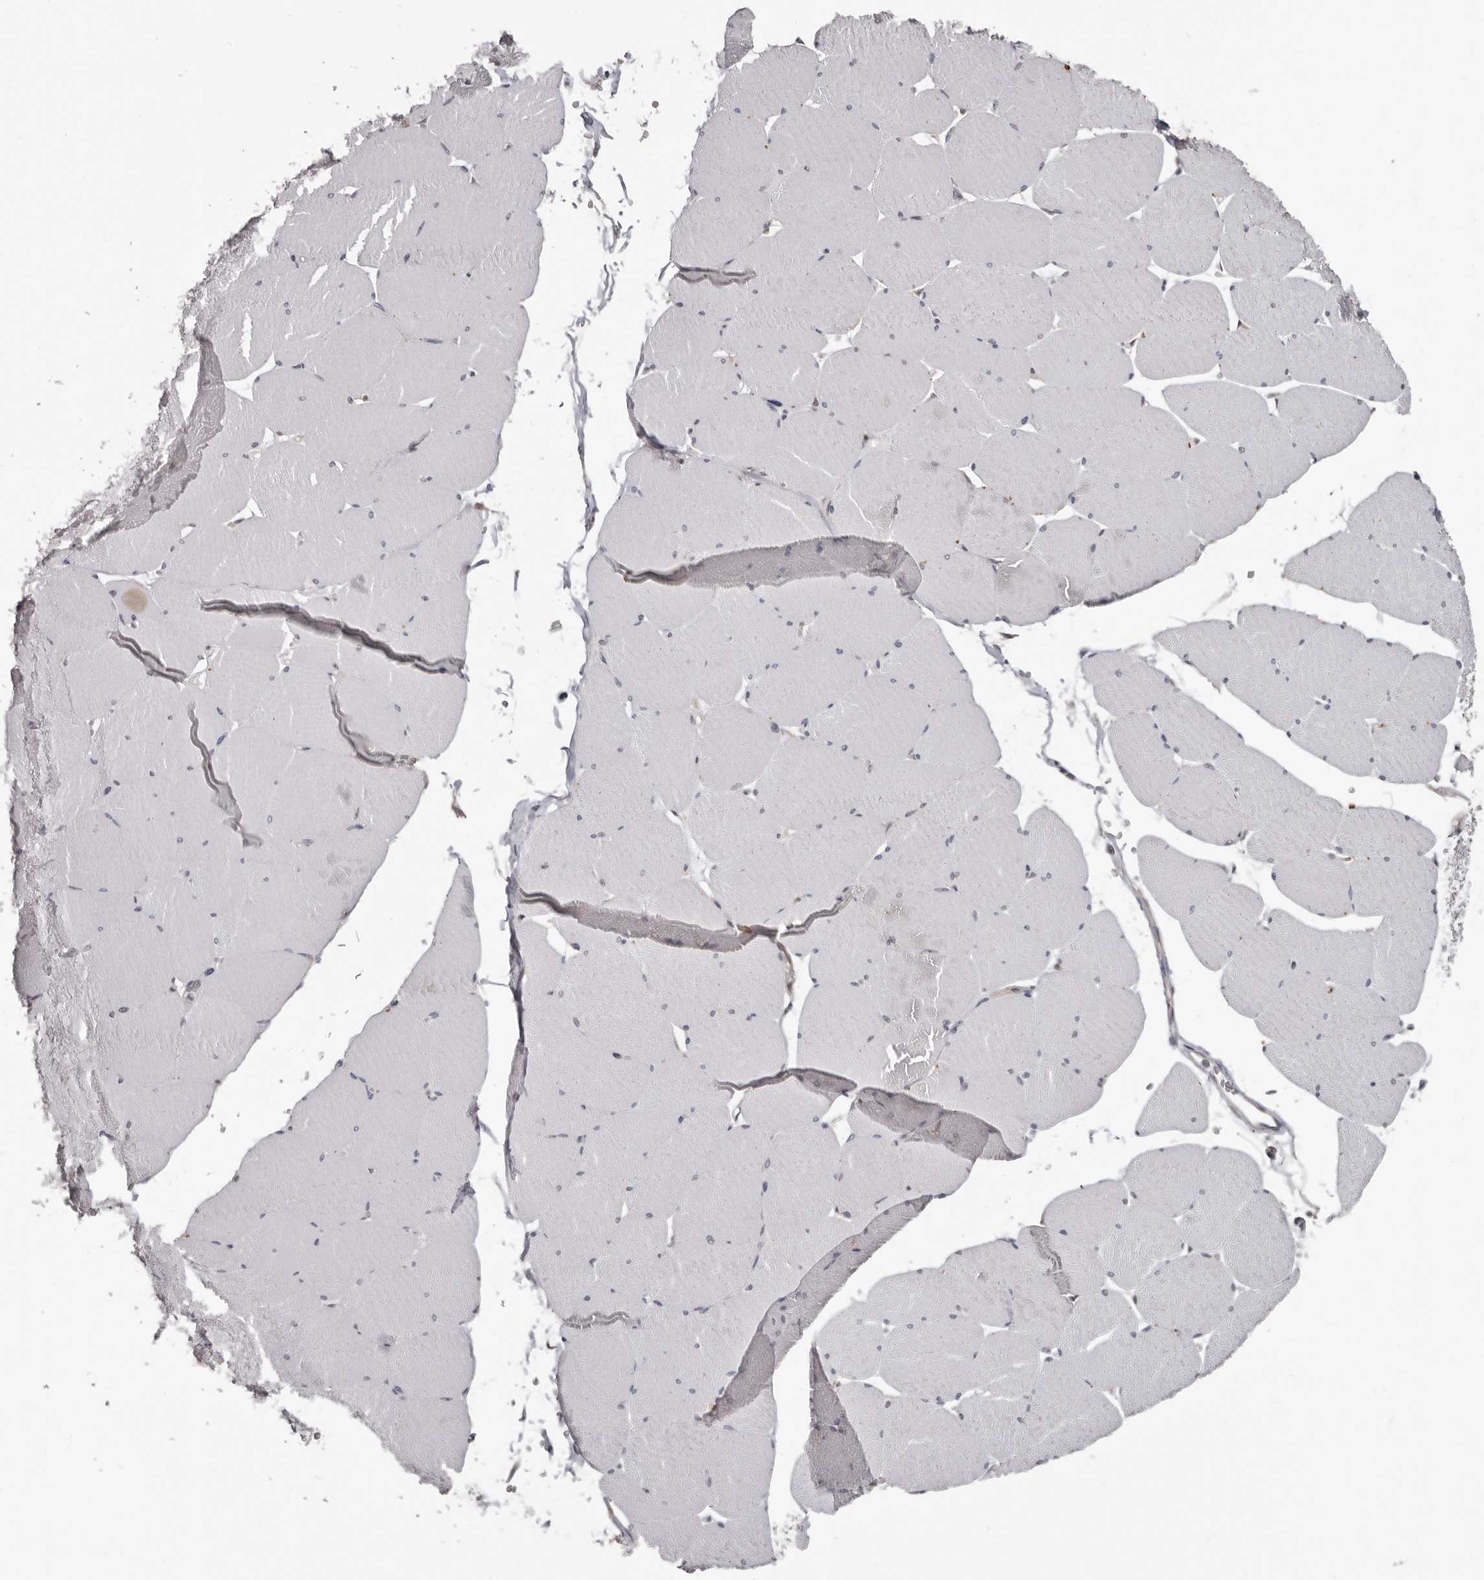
{"staining": {"intensity": "negative", "quantity": "none", "location": "none"}, "tissue": "skeletal muscle", "cell_type": "Myocytes", "image_type": "normal", "snomed": [{"axis": "morphology", "description": "Normal tissue, NOS"}, {"axis": "topography", "description": "Skeletal muscle"}, {"axis": "topography", "description": "Head-Neck"}], "caption": "Unremarkable skeletal muscle was stained to show a protein in brown. There is no significant expression in myocytes. (Stains: DAB immunohistochemistry (IHC) with hematoxylin counter stain, Microscopy: brightfield microscopy at high magnification).", "gene": "BAD", "patient": {"sex": "male", "age": 66}}